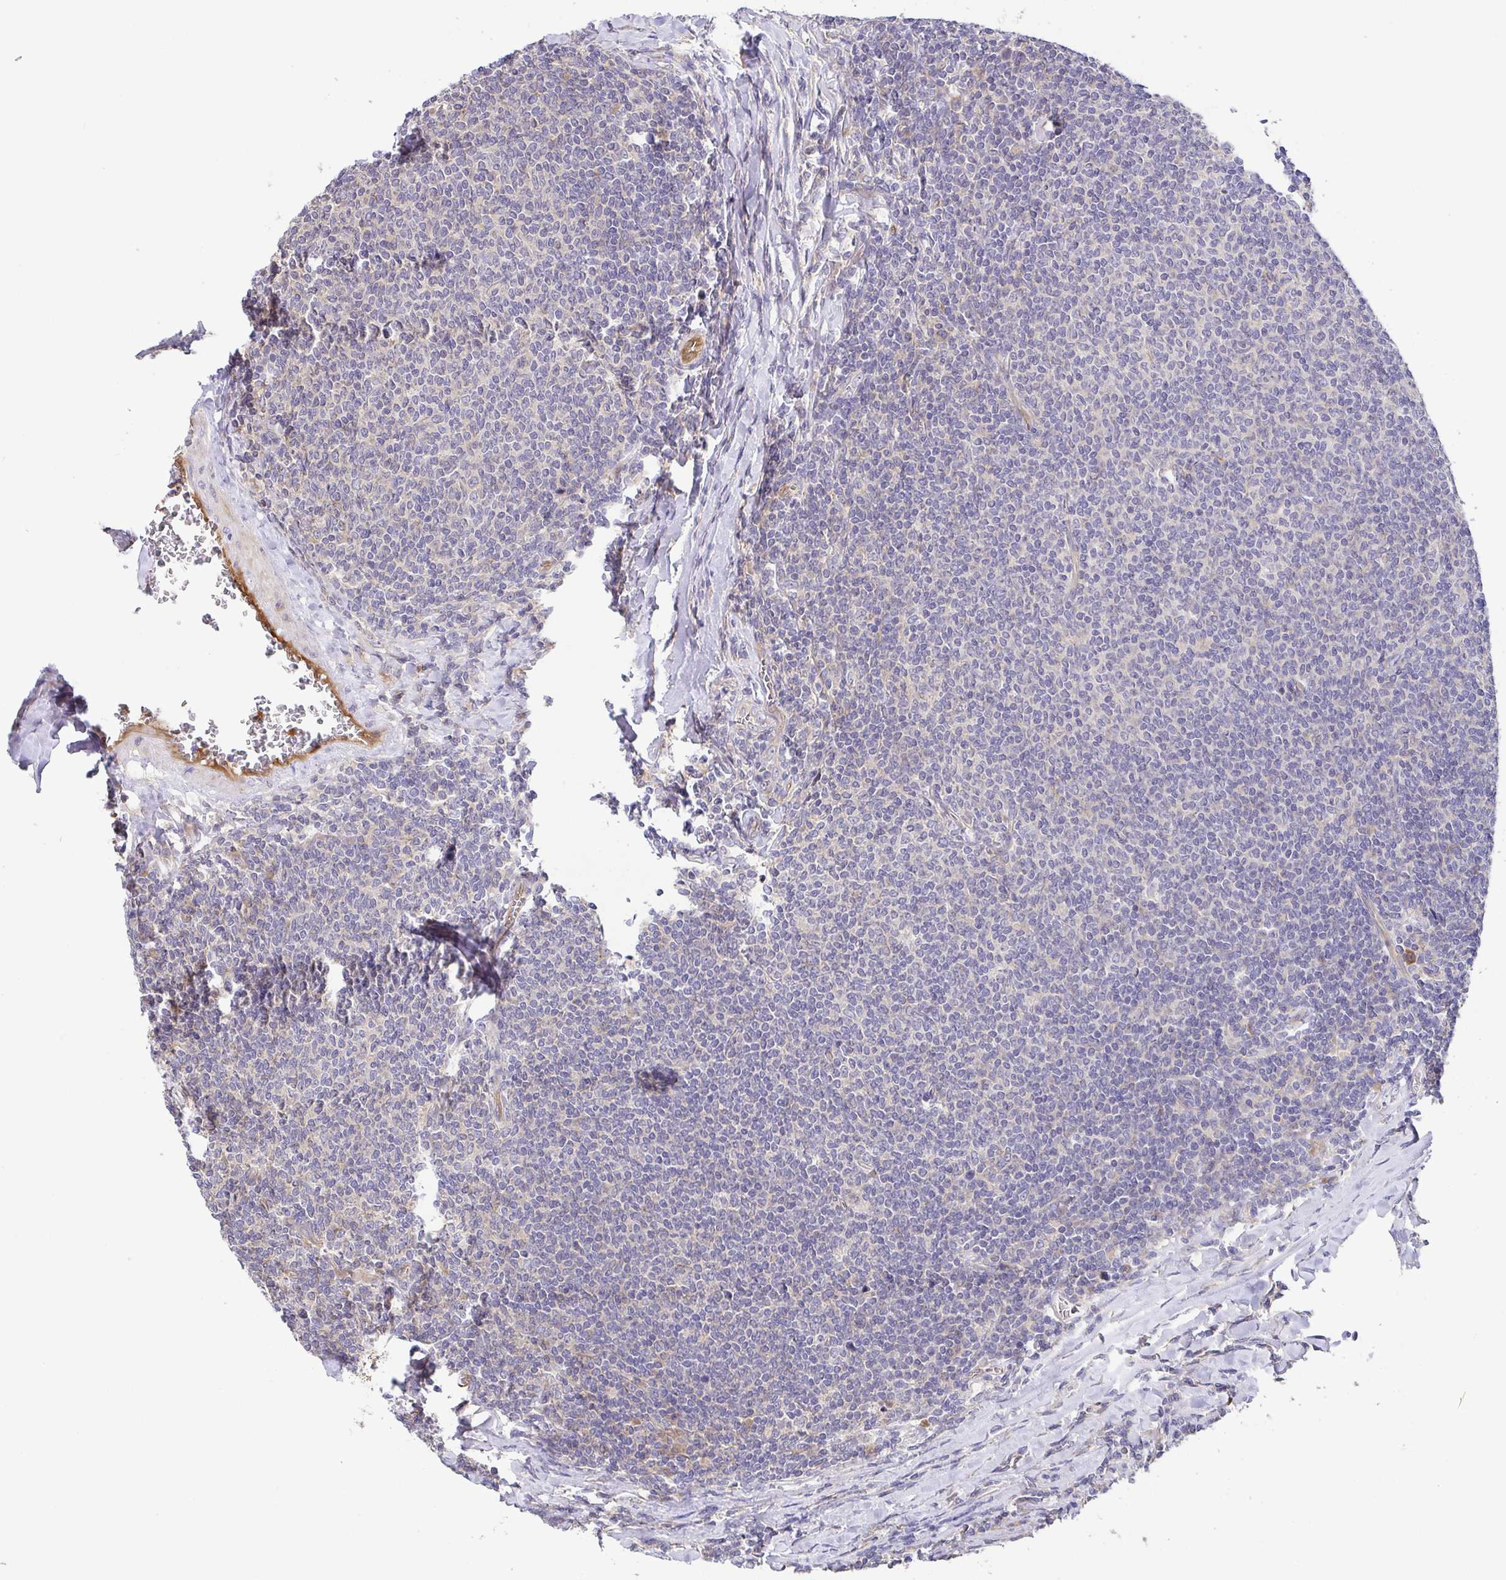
{"staining": {"intensity": "negative", "quantity": "none", "location": "none"}, "tissue": "lymphoma", "cell_type": "Tumor cells", "image_type": "cancer", "snomed": [{"axis": "morphology", "description": "Malignant lymphoma, non-Hodgkin's type, Low grade"}, {"axis": "topography", "description": "Lymph node"}], "caption": "Low-grade malignant lymphoma, non-Hodgkin's type was stained to show a protein in brown. There is no significant positivity in tumor cells. (Stains: DAB immunohistochemistry (IHC) with hematoxylin counter stain, Microscopy: brightfield microscopy at high magnification).", "gene": "EIF3D", "patient": {"sex": "male", "age": 52}}